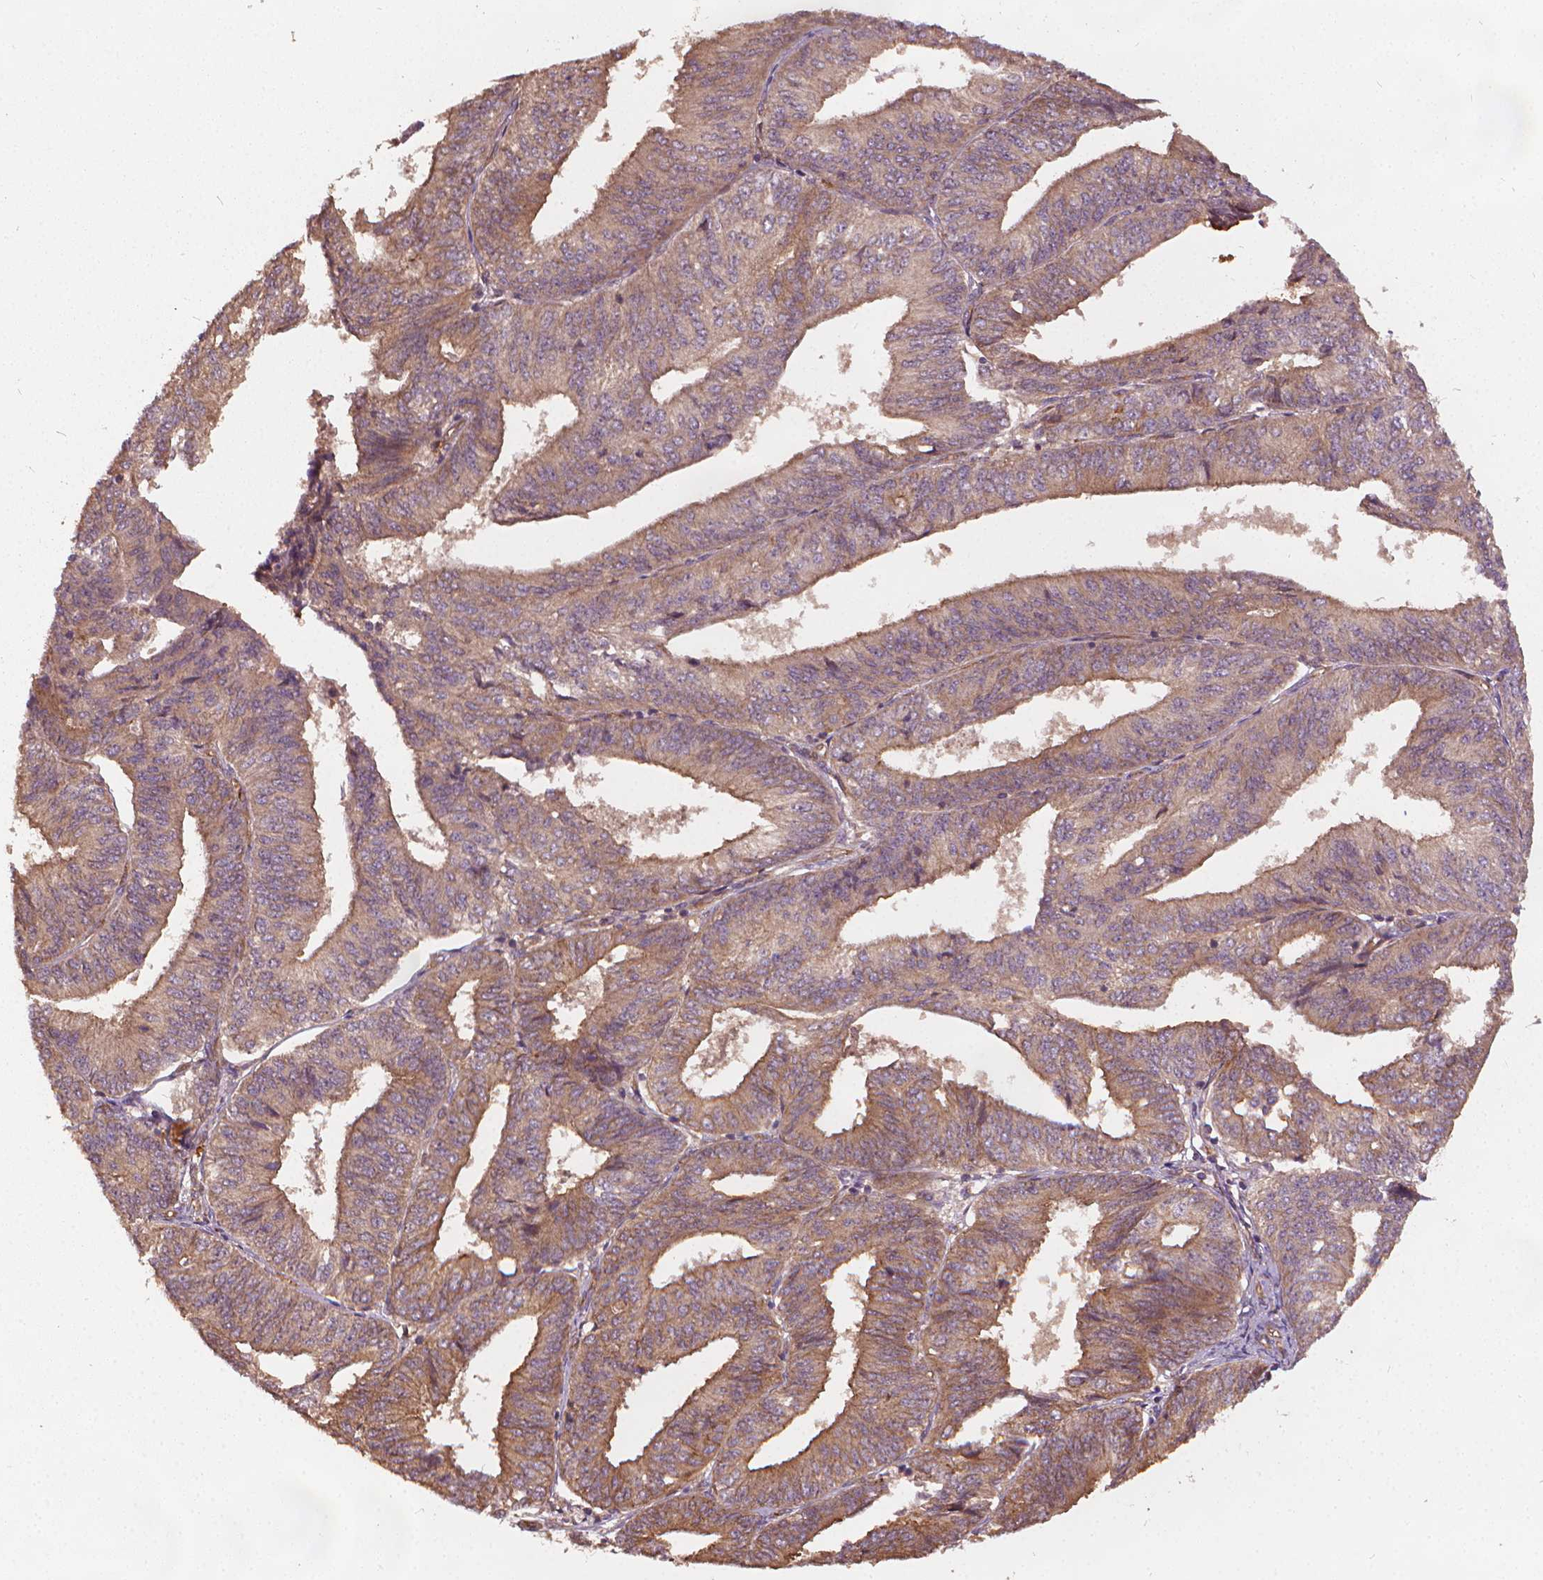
{"staining": {"intensity": "weak", "quantity": ">75%", "location": "cytoplasmic/membranous"}, "tissue": "endometrial cancer", "cell_type": "Tumor cells", "image_type": "cancer", "snomed": [{"axis": "morphology", "description": "Adenocarcinoma, NOS"}, {"axis": "topography", "description": "Endometrium"}], "caption": "Protein positivity by IHC displays weak cytoplasmic/membranous positivity in approximately >75% of tumor cells in adenocarcinoma (endometrial).", "gene": "UBXN2A", "patient": {"sex": "female", "age": 58}}